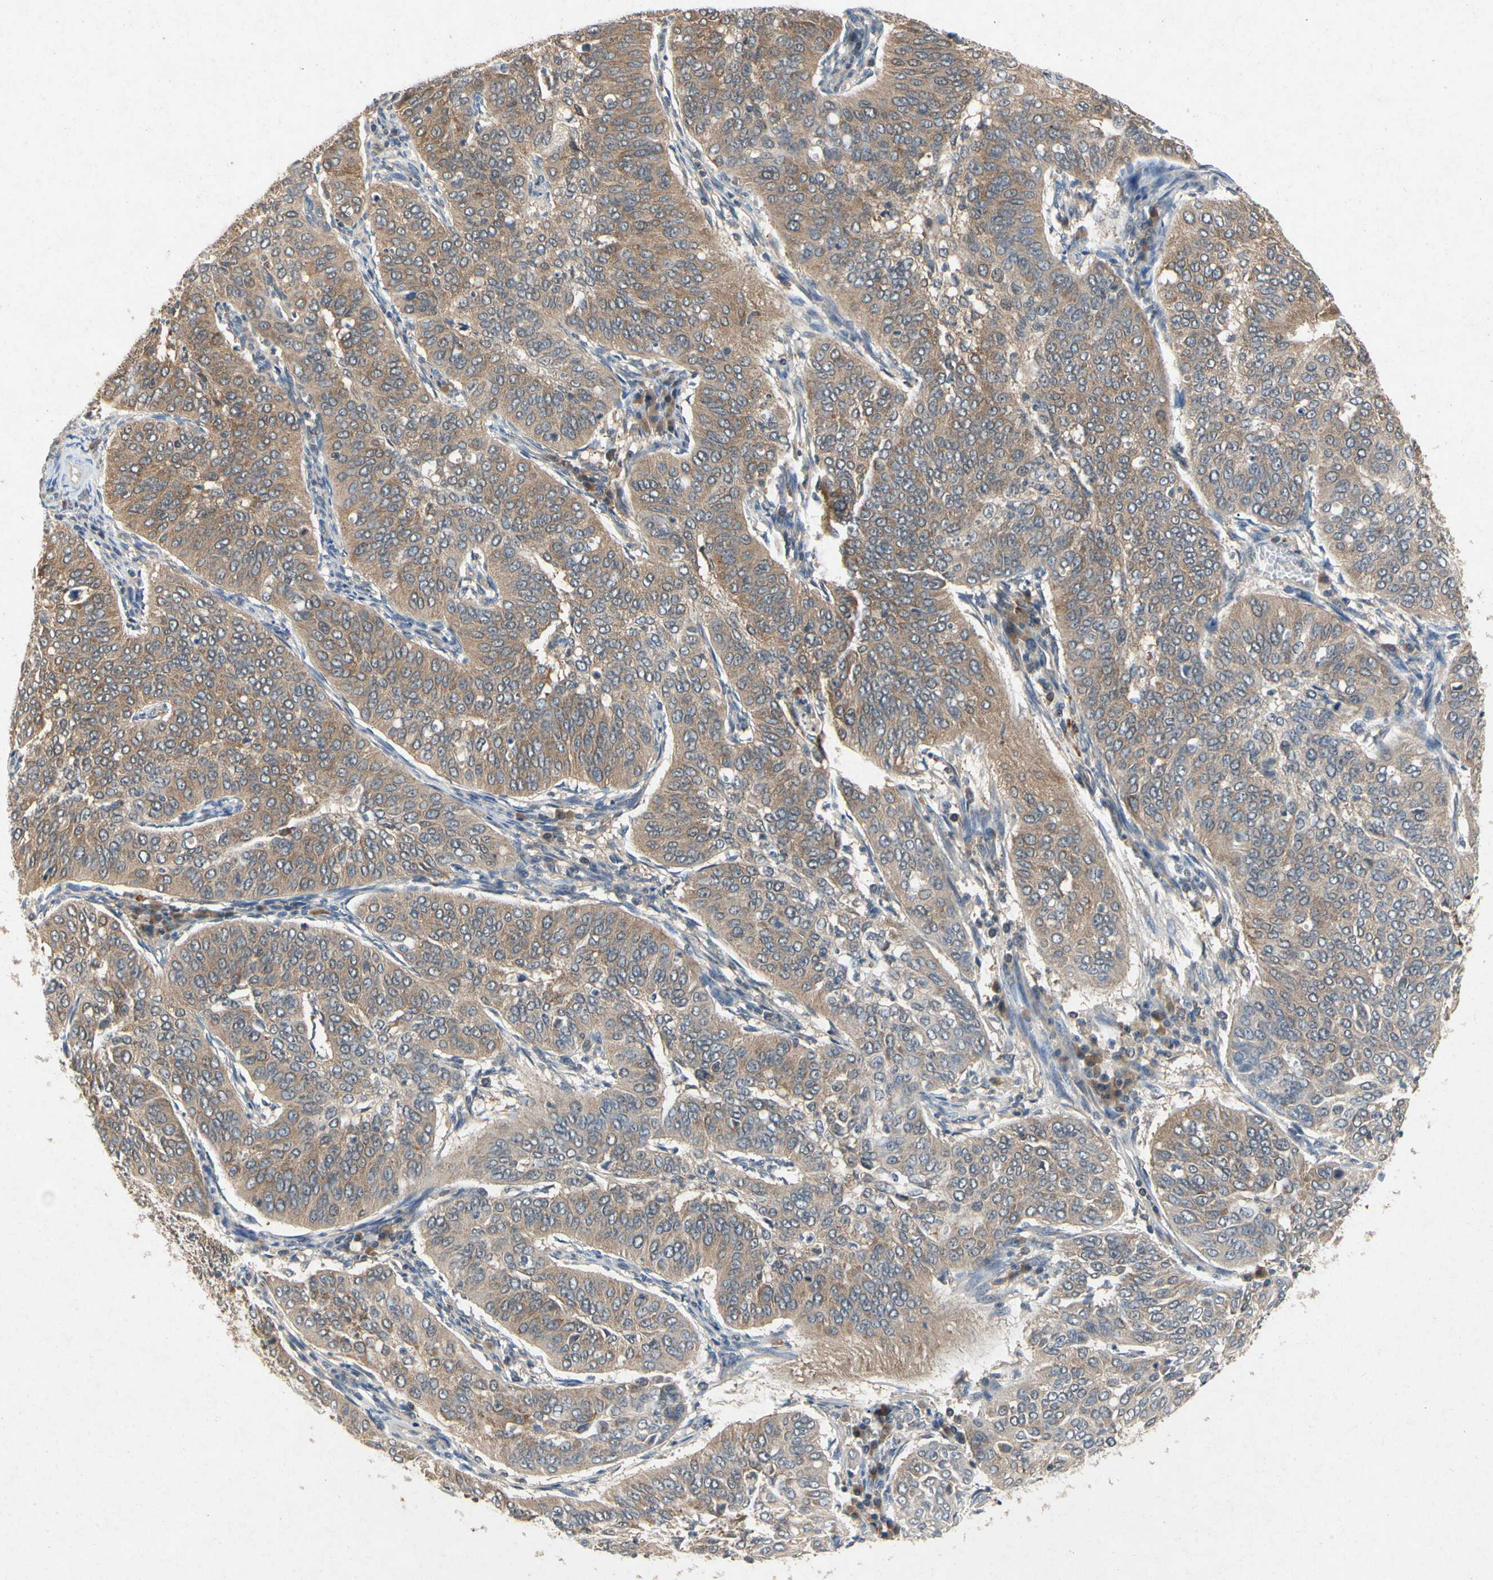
{"staining": {"intensity": "moderate", "quantity": ">75%", "location": "cytoplasmic/membranous"}, "tissue": "cervical cancer", "cell_type": "Tumor cells", "image_type": "cancer", "snomed": [{"axis": "morphology", "description": "Normal tissue, NOS"}, {"axis": "morphology", "description": "Squamous cell carcinoma, NOS"}, {"axis": "topography", "description": "Cervix"}], "caption": "Cervical cancer (squamous cell carcinoma) stained for a protein (brown) demonstrates moderate cytoplasmic/membranous positive expression in about >75% of tumor cells.", "gene": "RPS6KA1", "patient": {"sex": "female", "age": 39}}